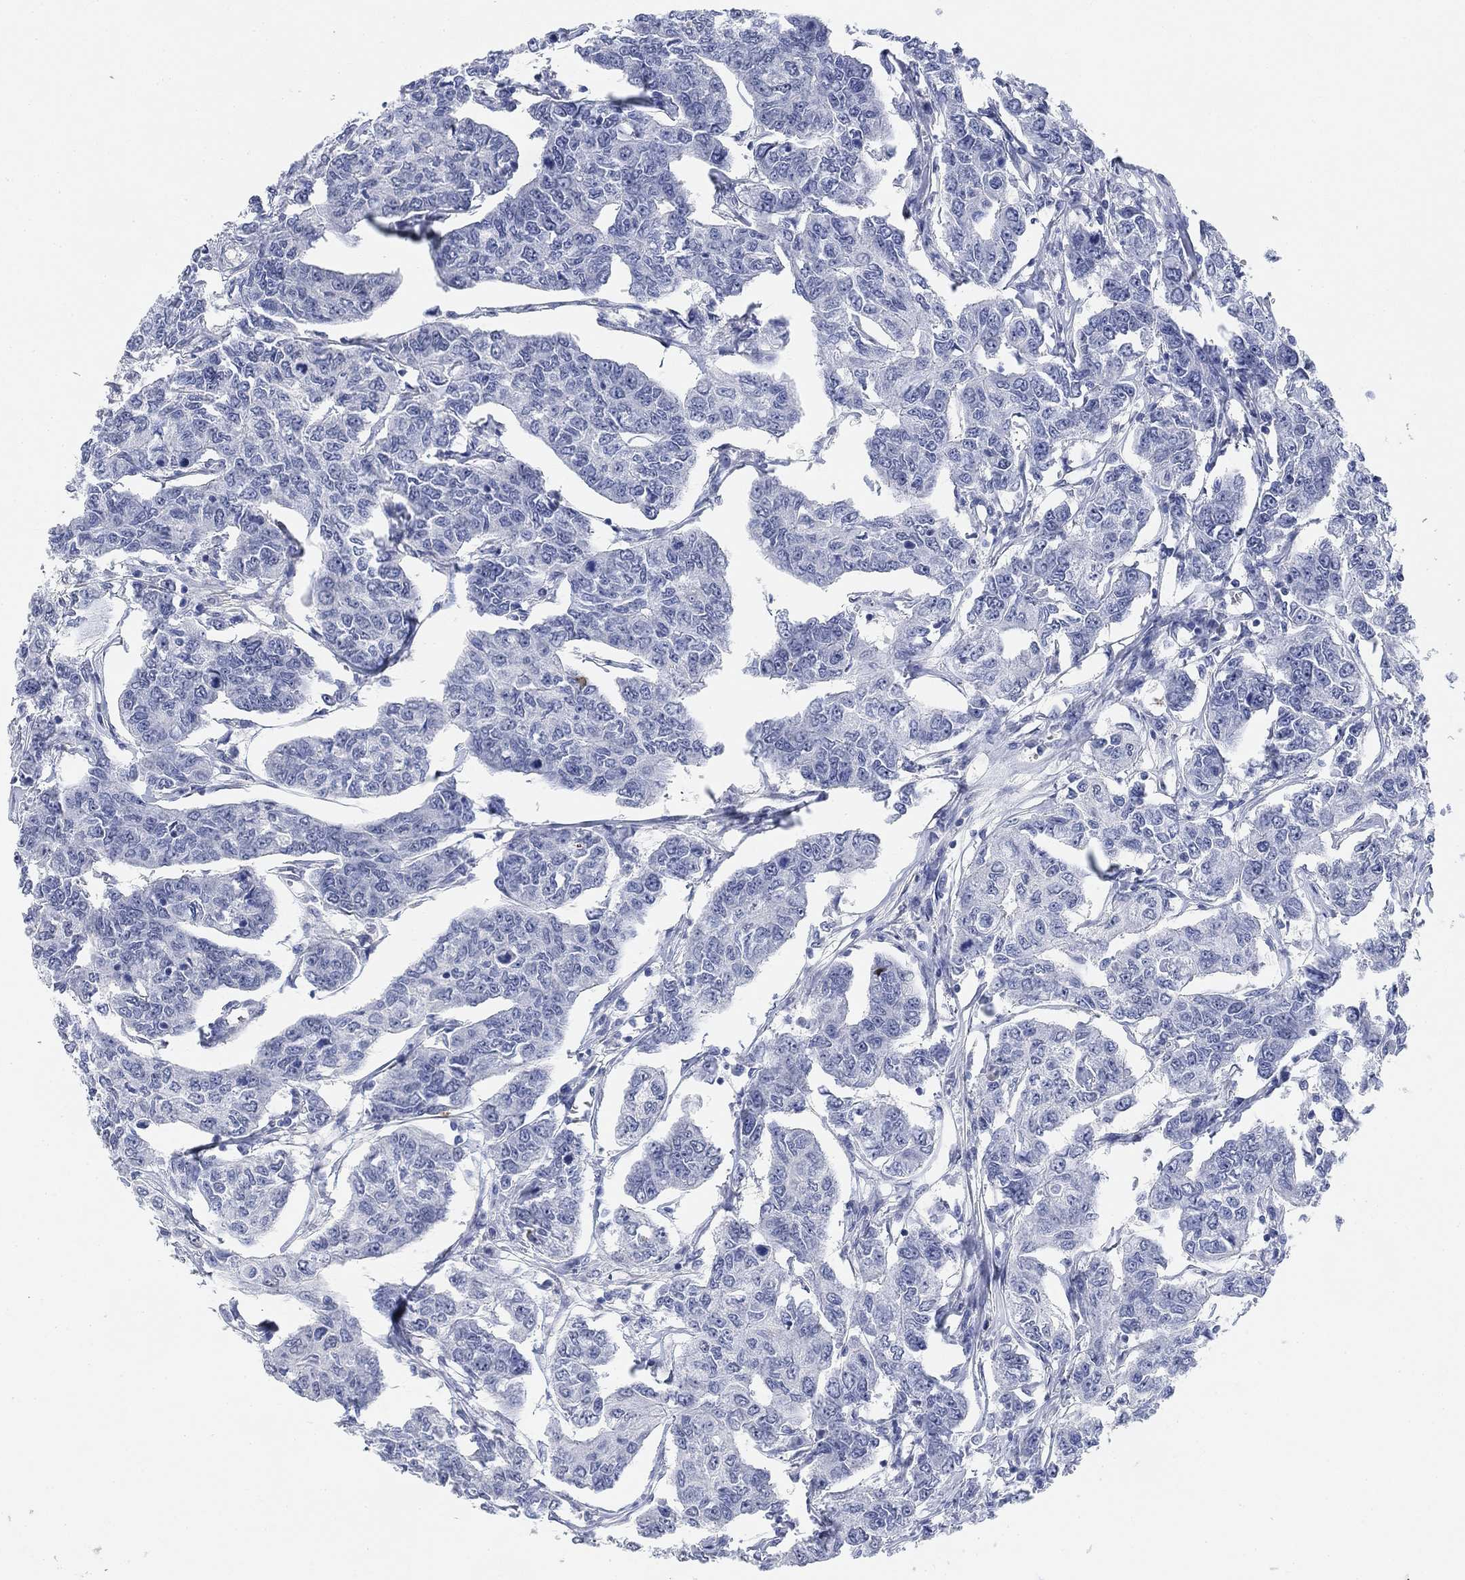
{"staining": {"intensity": "negative", "quantity": "none", "location": "none"}, "tissue": "breast cancer", "cell_type": "Tumor cells", "image_type": "cancer", "snomed": [{"axis": "morphology", "description": "Duct carcinoma"}, {"axis": "topography", "description": "Breast"}], "caption": "DAB (3,3'-diaminobenzidine) immunohistochemical staining of human breast cancer (invasive ductal carcinoma) reveals no significant positivity in tumor cells.", "gene": "PAX6", "patient": {"sex": "female", "age": 88}}